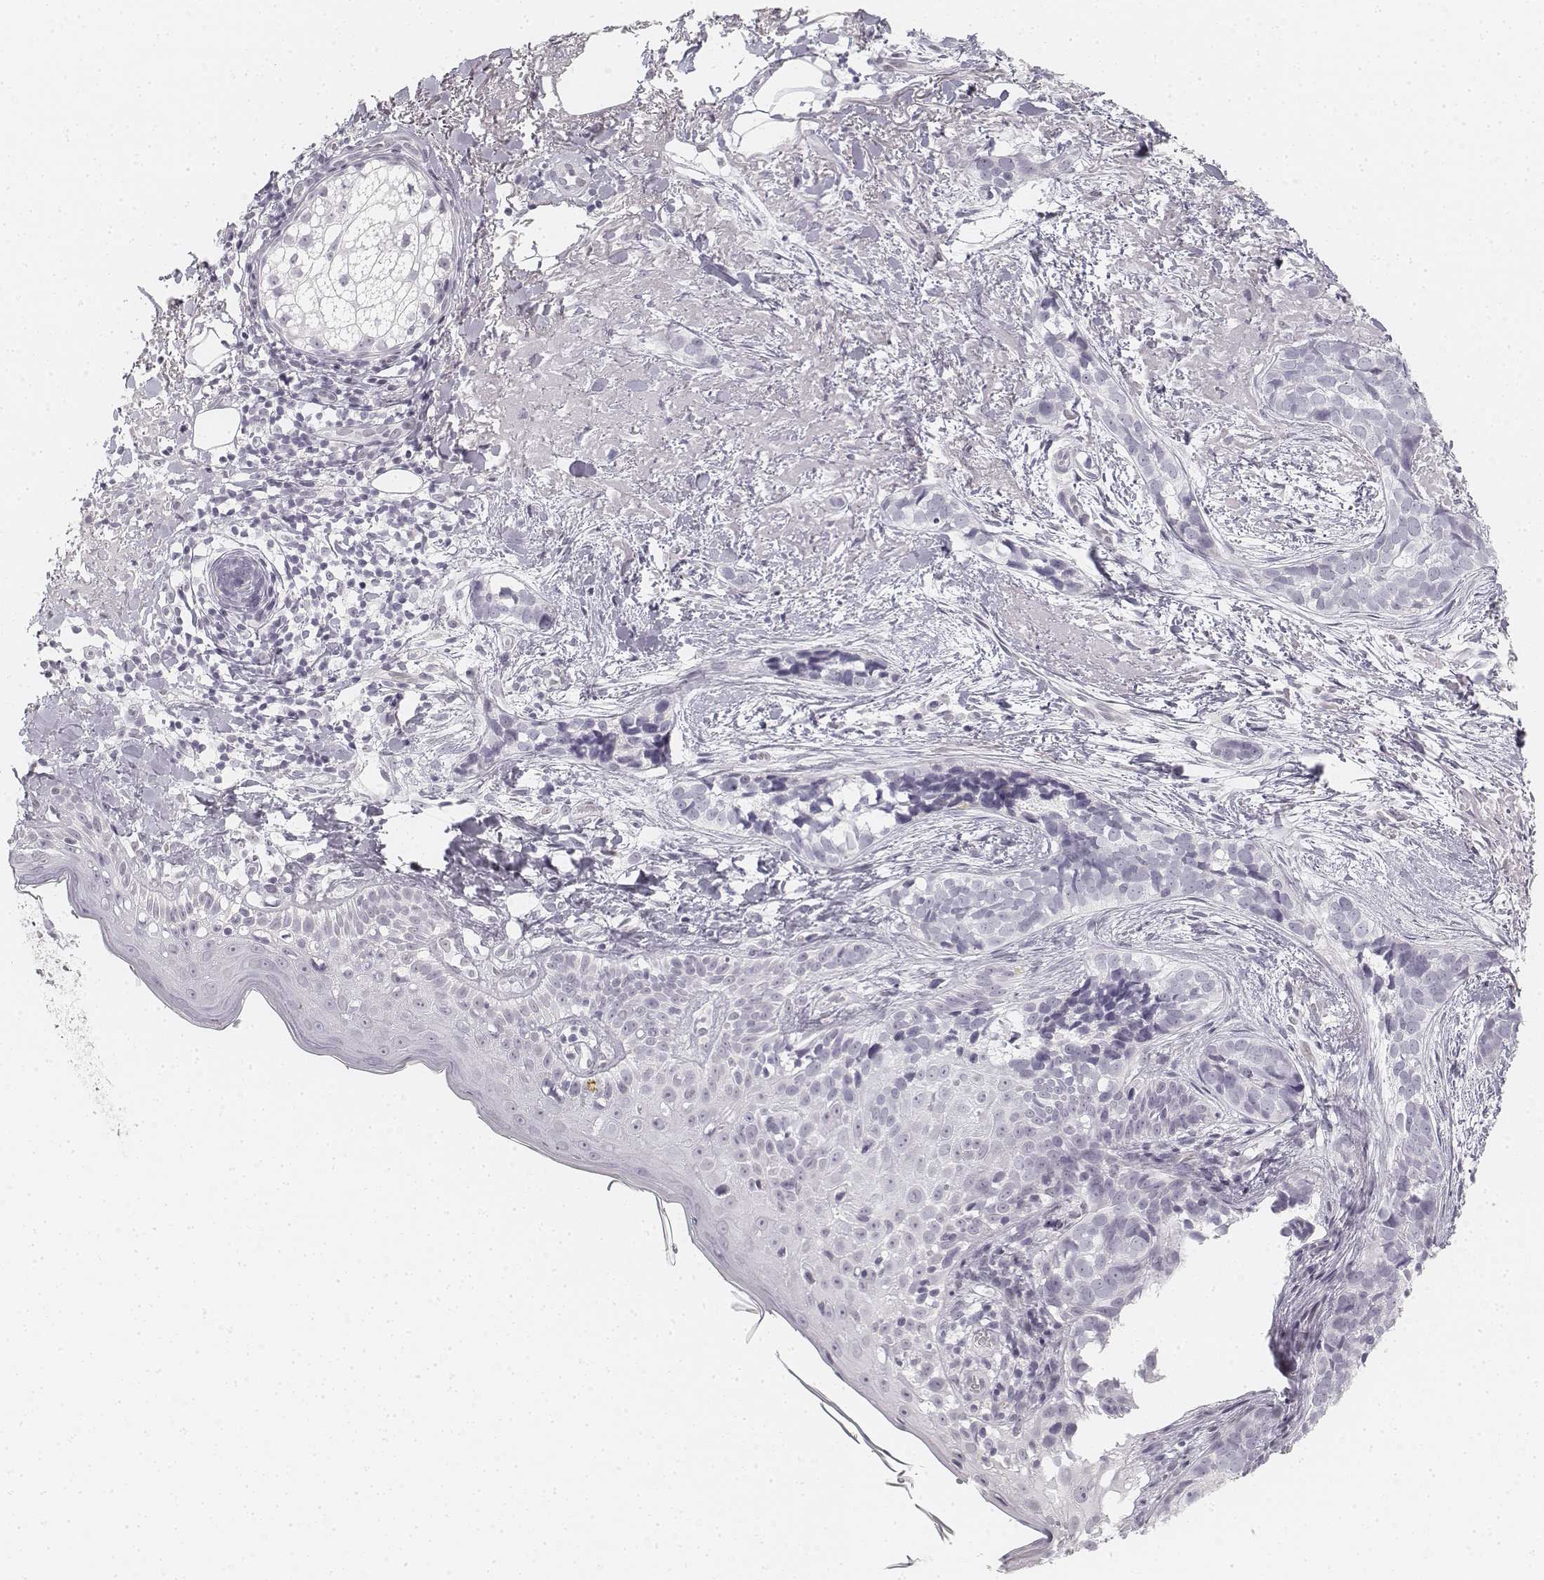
{"staining": {"intensity": "negative", "quantity": "none", "location": "none"}, "tissue": "skin cancer", "cell_type": "Tumor cells", "image_type": "cancer", "snomed": [{"axis": "morphology", "description": "Basal cell carcinoma"}, {"axis": "topography", "description": "Skin"}], "caption": "Skin cancer (basal cell carcinoma) stained for a protein using immunohistochemistry (IHC) demonstrates no expression tumor cells.", "gene": "KRTAP2-1", "patient": {"sex": "male", "age": 87}}